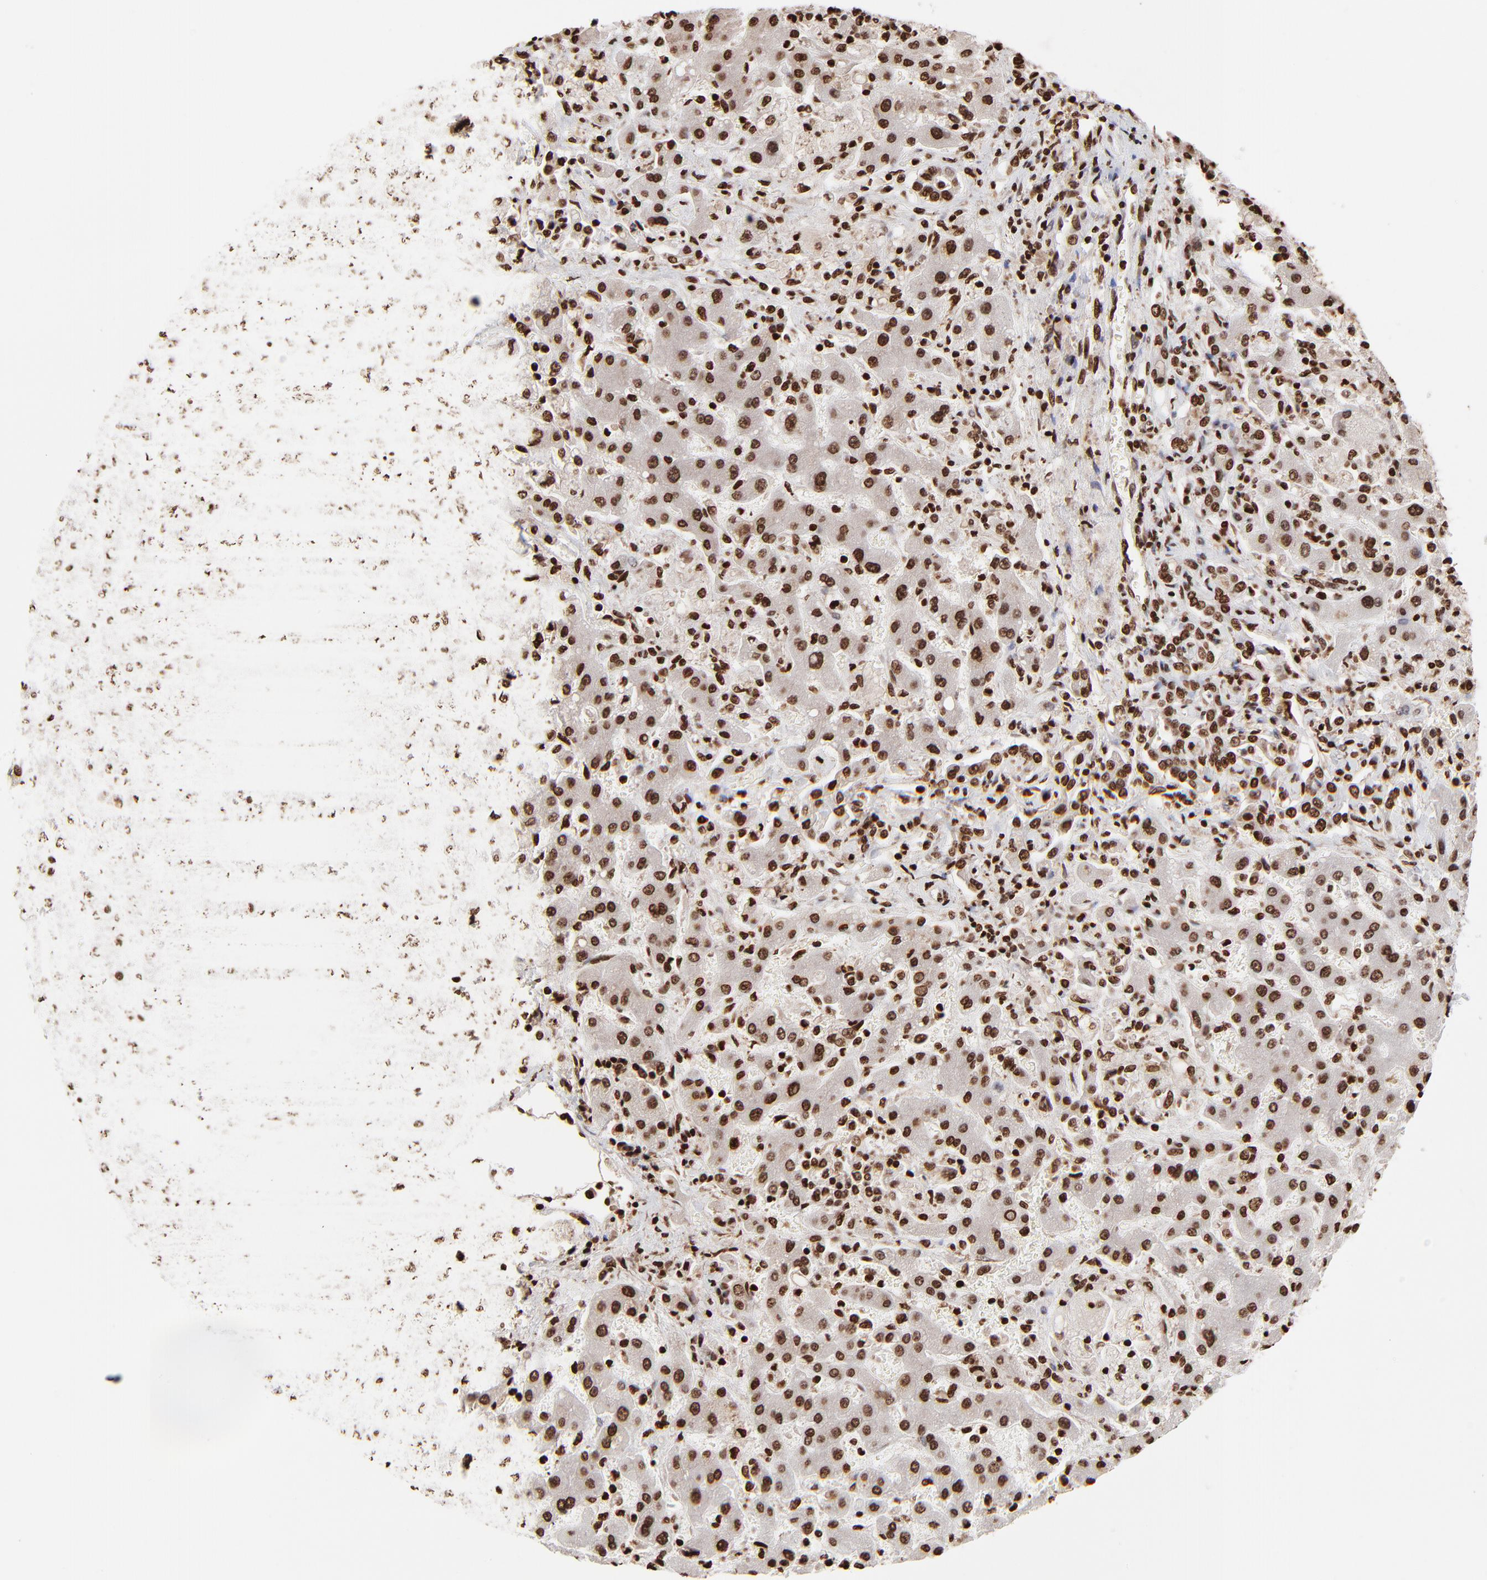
{"staining": {"intensity": "strong", "quantity": ">75%", "location": "nuclear"}, "tissue": "liver cancer", "cell_type": "Tumor cells", "image_type": "cancer", "snomed": [{"axis": "morphology", "description": "Cholangiocarcinoma"}, {"axis": "topography", "description": "Liver"}], "caption": "A brown stain labels strong nuclear positivity of a protein in human liver cholangiocarcinoma tumor cells.", "gene": "ZNF544", "patient": {"sex": "male", "age": 50}}